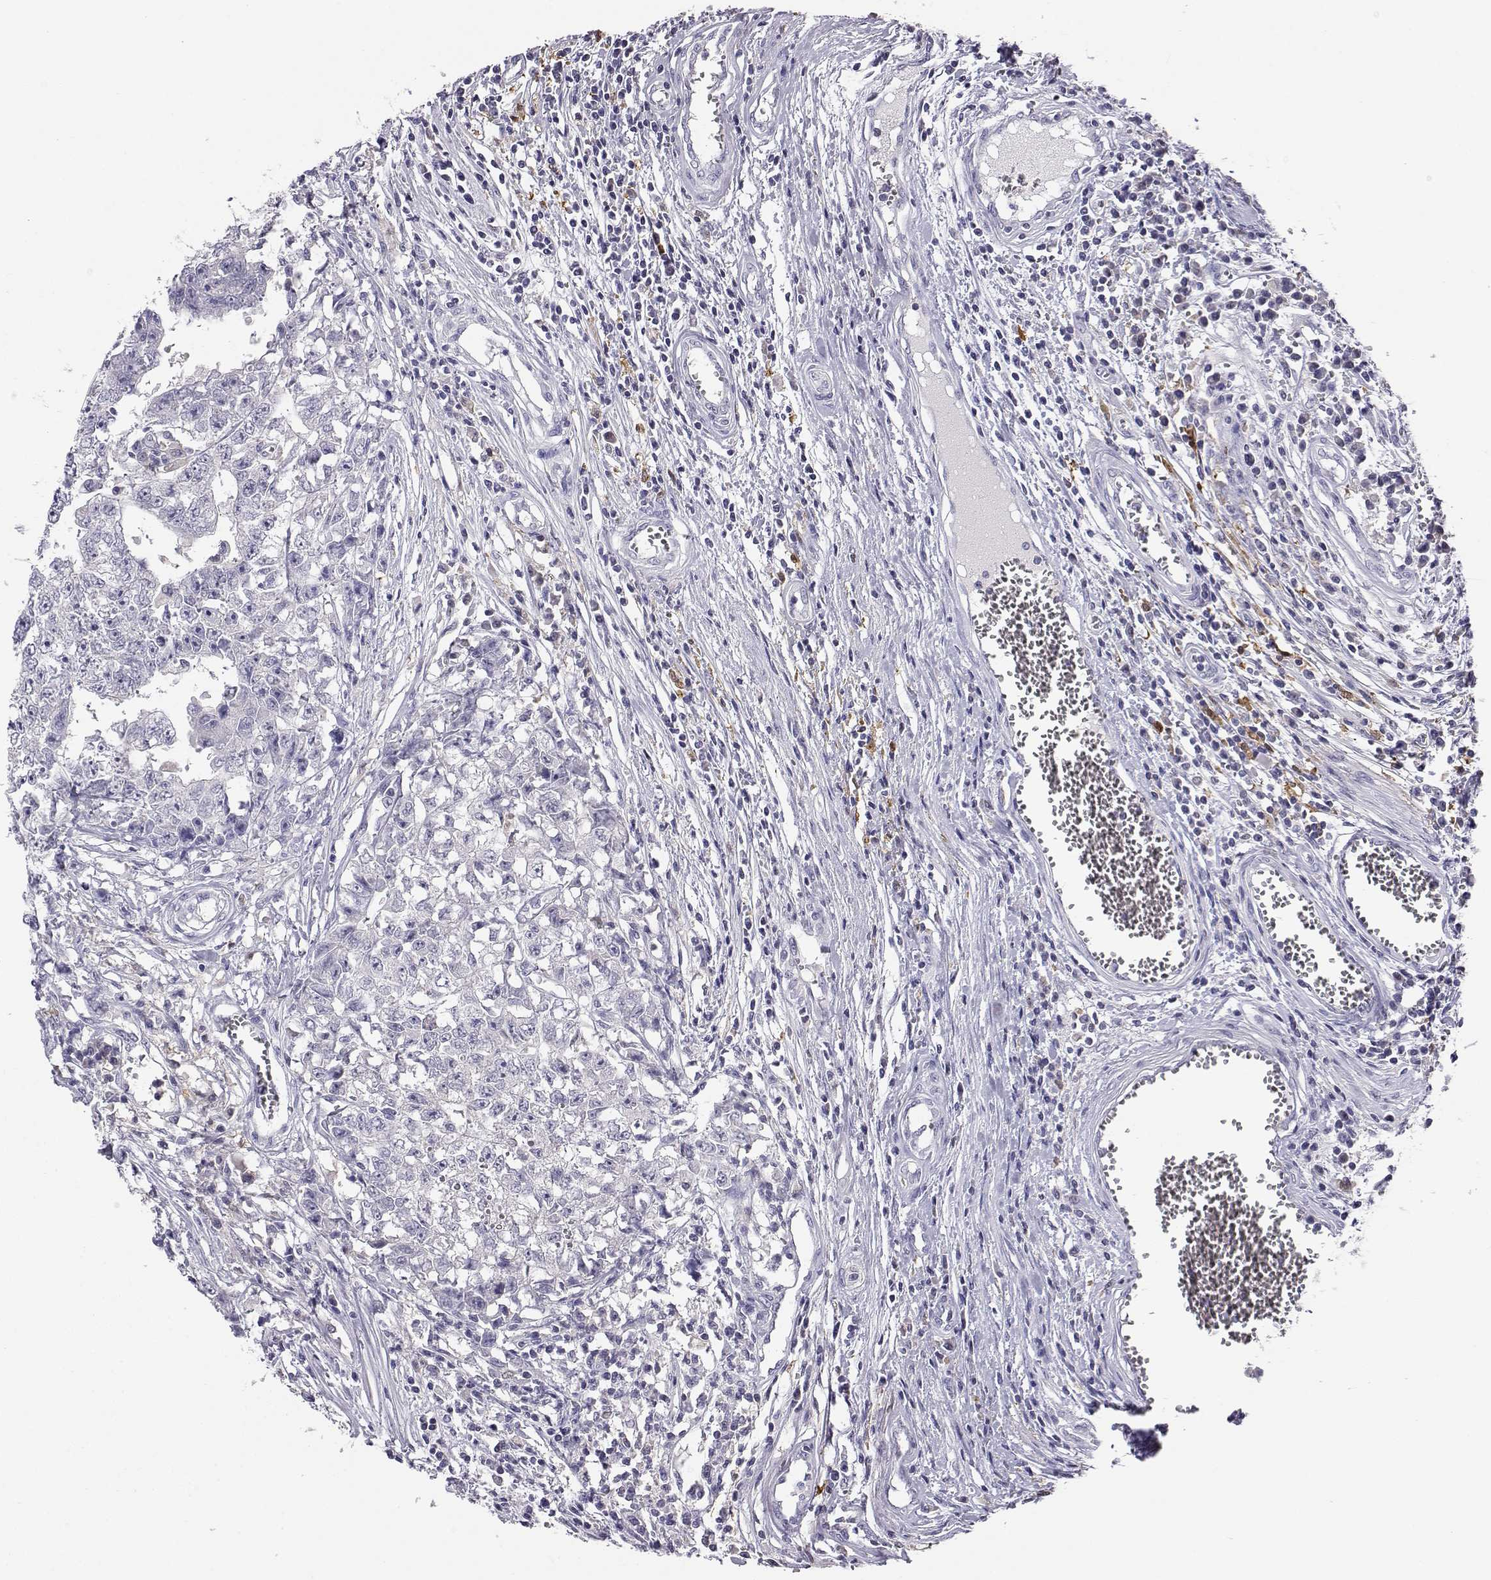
{"staining": {"intensity": "negative", "quantity": "none", "location": "none"}, "tissue": "testis cancer", "cell_type": "Tumor cells", "image_type": "cancer", "snomed": [{"axis": "morphology", "description": "Carcinoma, Embryonal, NOS"}, {"axis": "topography", "description": "Testis"}], "caption": "Immunohistochemistry (IHC) of embryonal carcinoma (testis) reveals no expression in tumor cells.", "gene": "AKR1B1", "patient": {"sex": "male", "age": 36}}